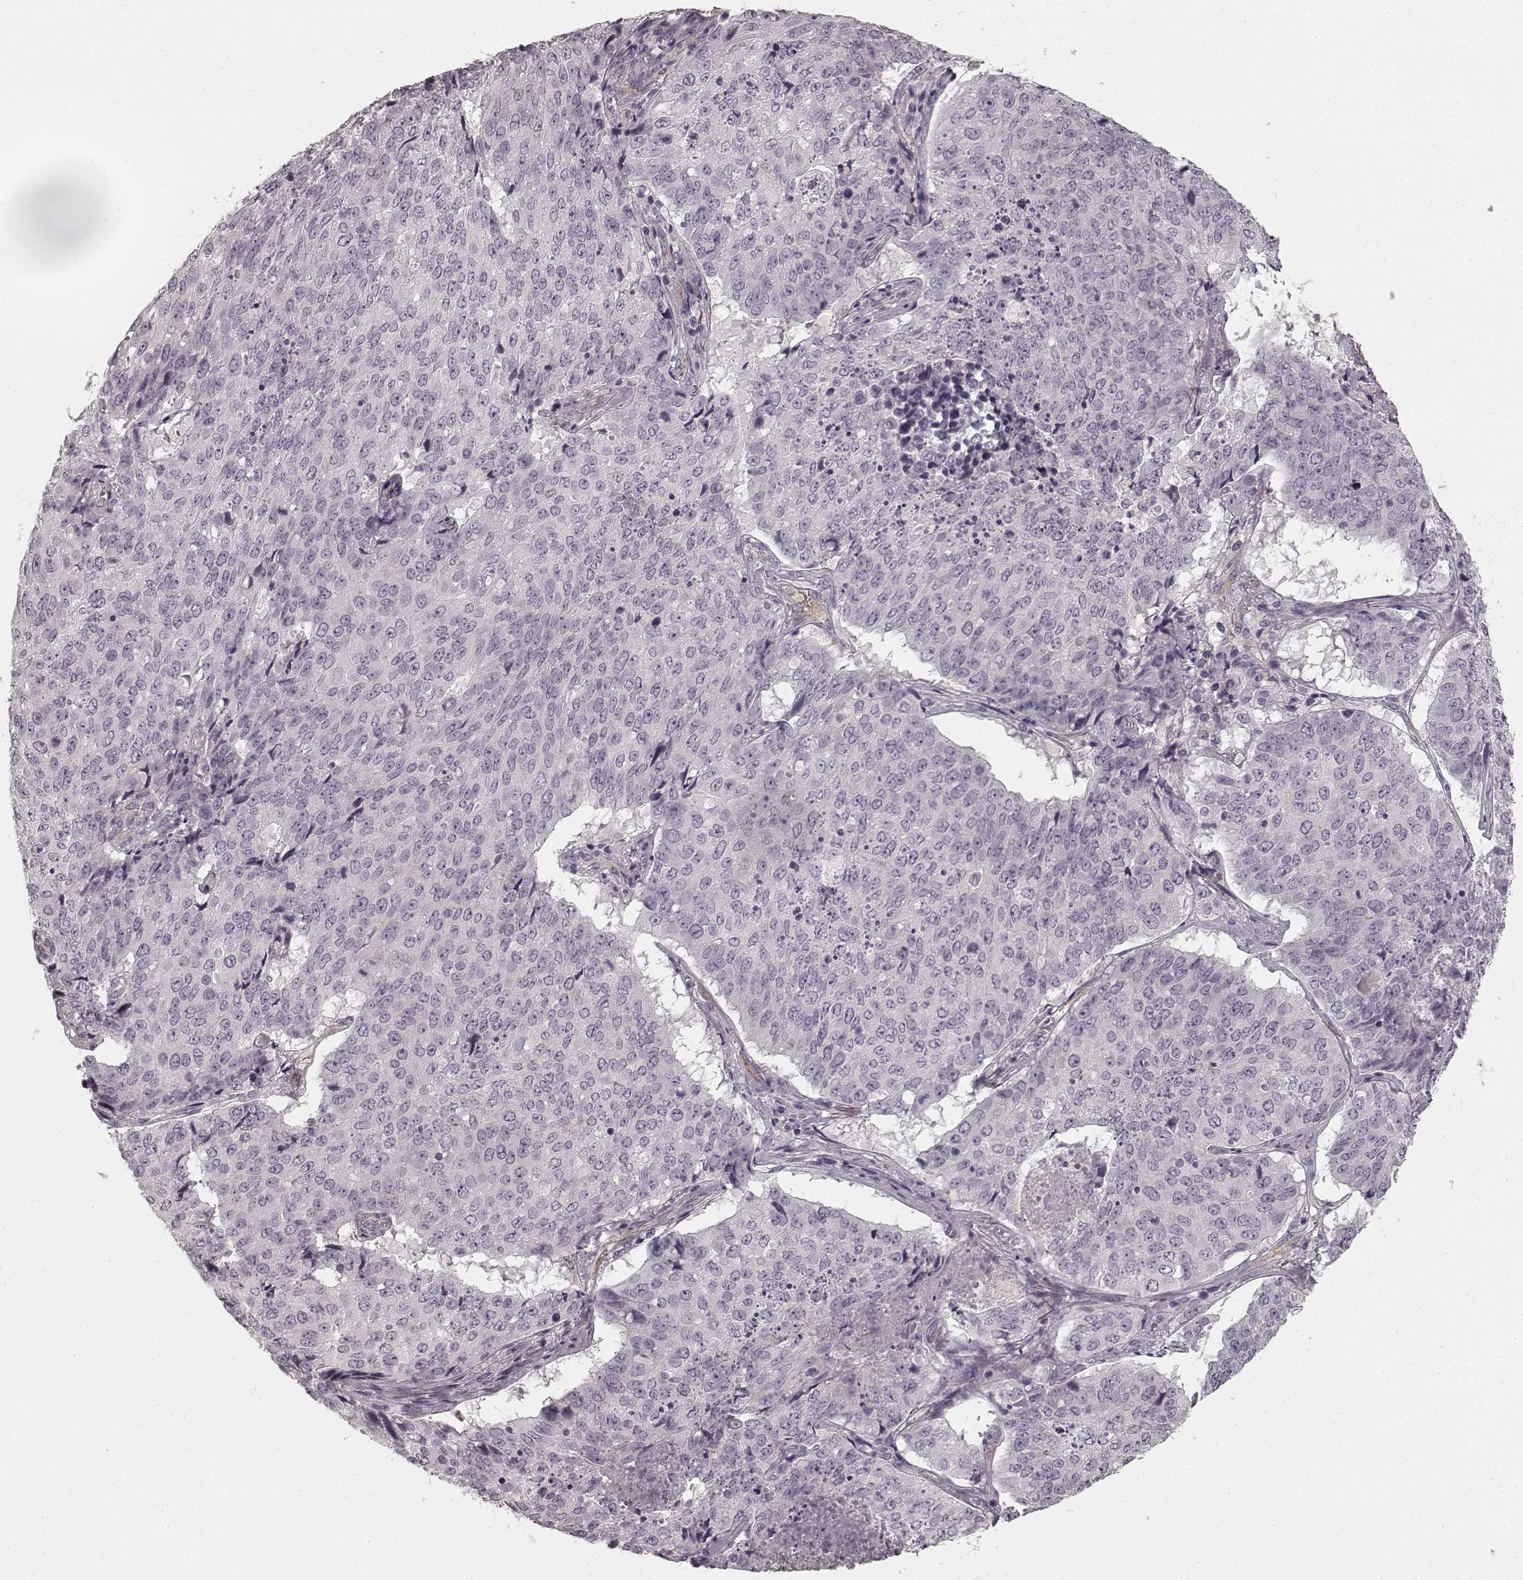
{"staining": {"intensity": "negative", "quantity": "none", "location": "none"}, "tissue": "lung cancer", "cell_type": "Tumor cells", "image_type": "cancer", "snomed": [{"axis": "morphology", "description": "Normal tissue, NOS"}, {"axis": "morphology", "description": "Squamous cell carcinoma, NOS"}, {"axis": "topography", "description": "Bronchus"}, {"axis": "topography", "description": "Lung"}], "caption": "The histopathology image exhibits no significant positivity in tumor cells of lung cancer. (Stains: DAB immunohistochemistry with hematoxylin counter stain, Microscopy: brightfield microscopy at high magnification).", "gene": "PRKCE", "patient": {"sex": "male", "age": 64}}